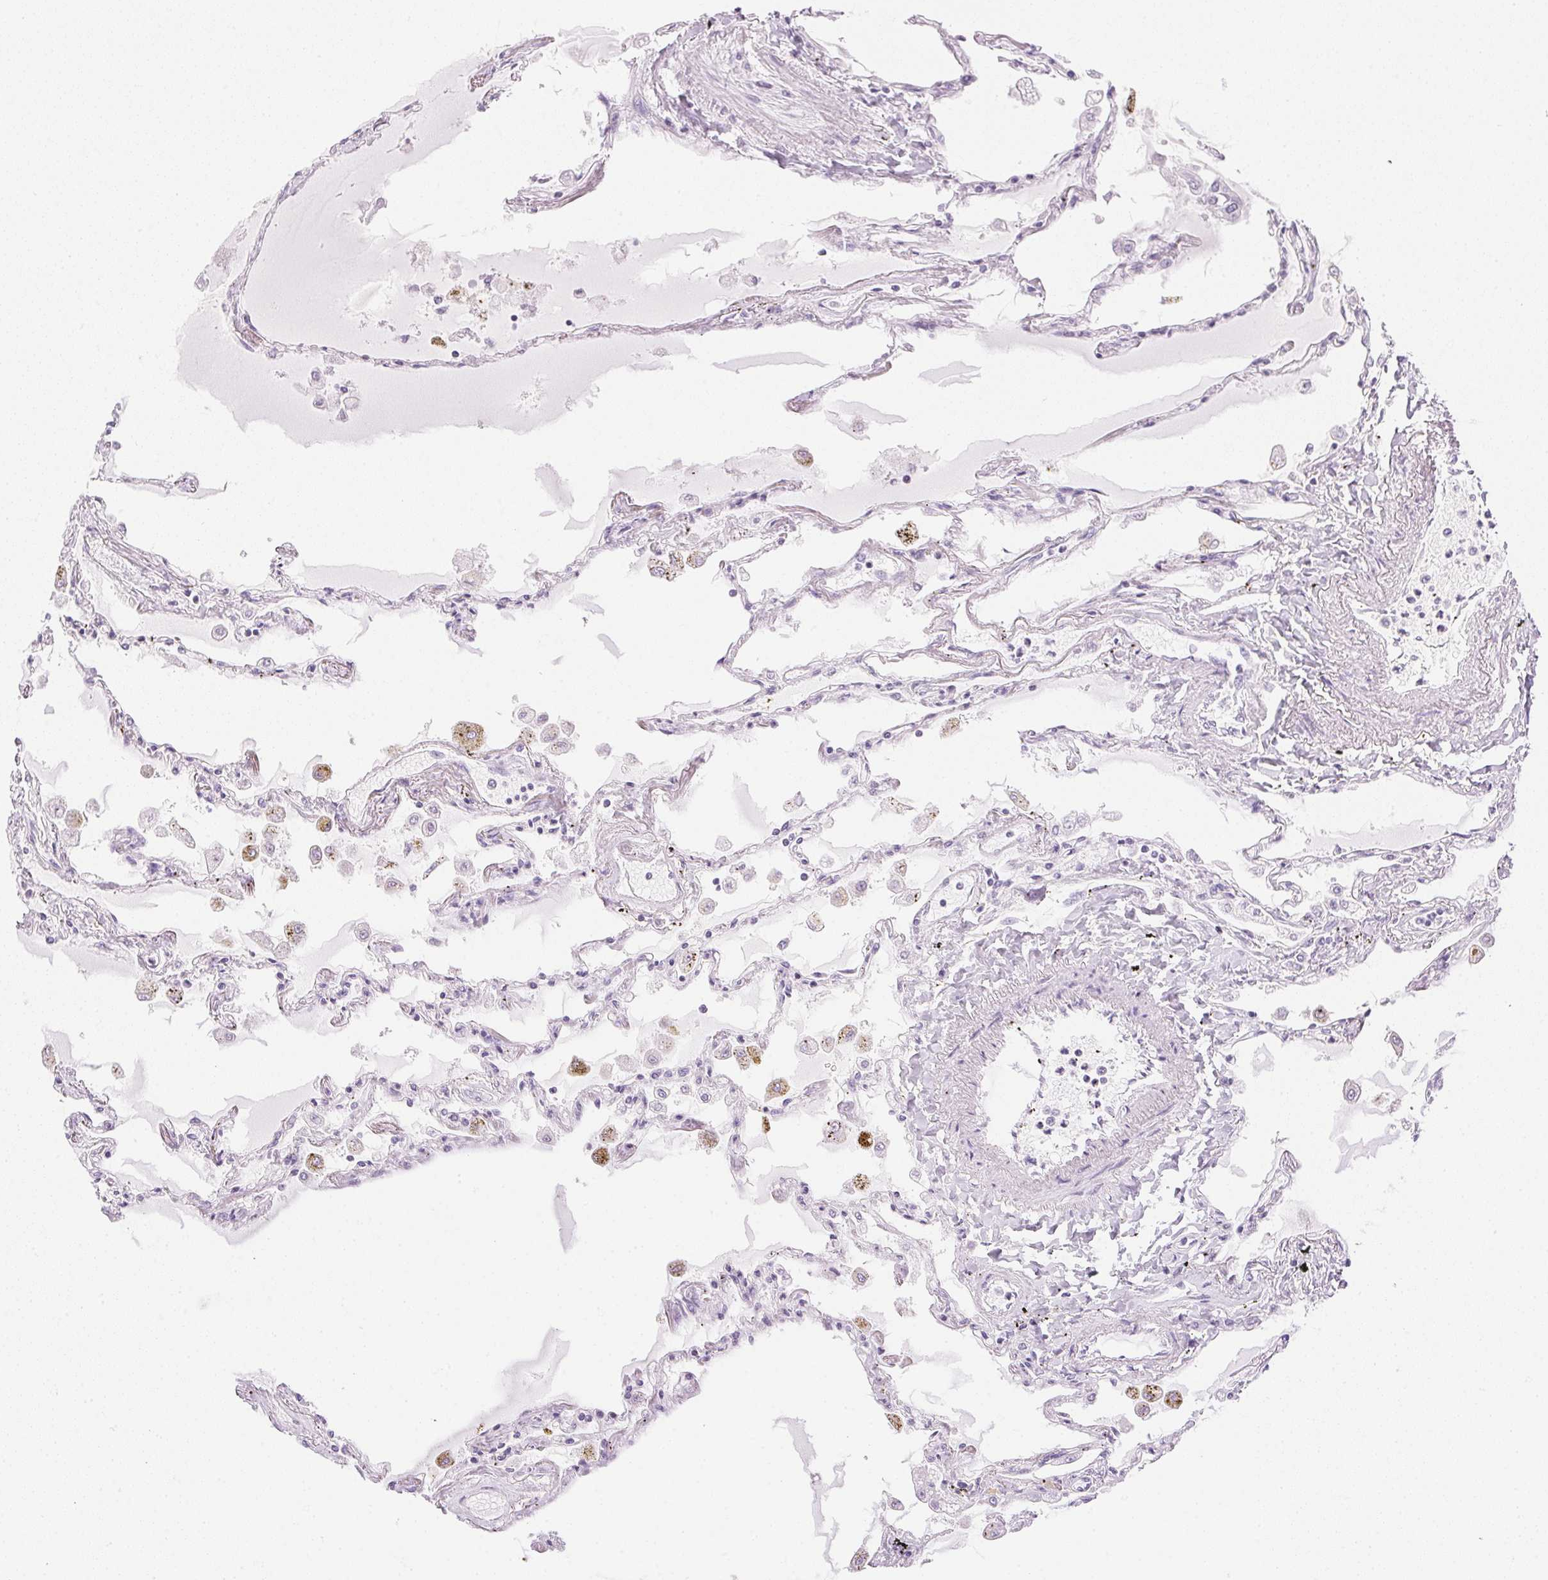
{"staining": {"intensity": "negative", "quantity": "none", "location": "none"}, "tissue": "lung", "cell_type": "Alveolar cells", "image_type": "normal", "snomed": [{"axis": "morphology", "description": "Normal tissue, NOS"}, {"axis": "morphology", "description": "Adenocarcinoma, NOS"}, {"axis": "topography", "description": "Cartilage tissue"}, {"axis": "topography", "description": "Lung"}], "caption": "Micrograph shows no significant protein positivity in alveolar cells of unremarkable lung. (Stains: DAB immunohistochemistry (IHC) with hematoxylin counter stain, Microscopy: brightfield microscopy at high magnification).", "gene": "CPB1", "patient": {"sex": "female", "age": 67}}